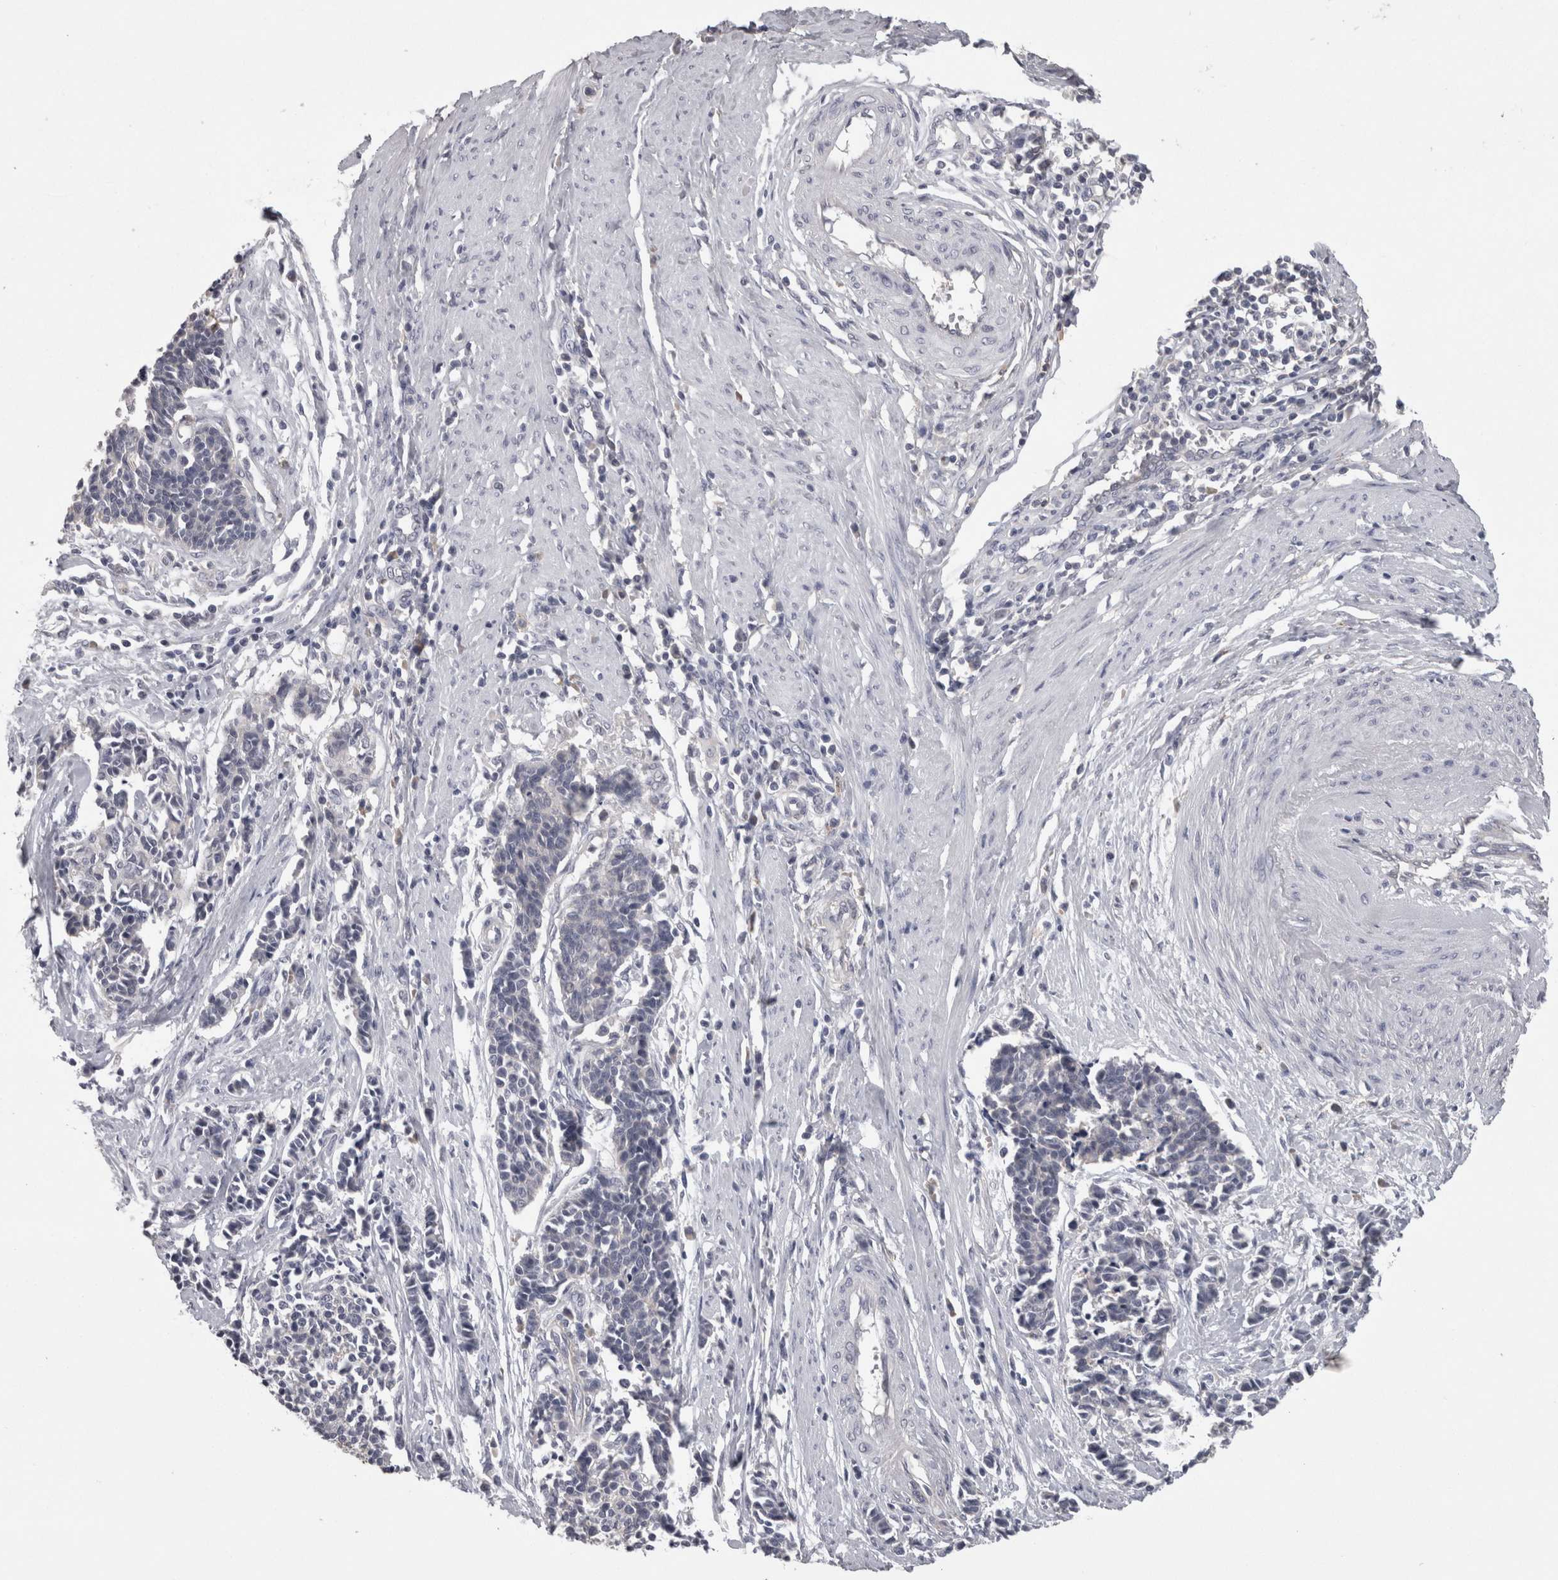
{"staining": {"intensity": "negative", "quantity": "none", "location": "none"}, "tissue": "cervical cancer", "cell_type": "Tumor cells", "image_type": "cancer", "snomed": [{"axis": "morphology", "description": "Normal tissue, NOS"}, {"axis": "morphology", "description": "Squamous cell carcinoma, NOS"}, {"axis": "topography", "description": "Cervix"}], "caption": "Image shows no protein positivity in tumor cells of cervical cancer (squamous cell carcinoma) tissue. The staining was performed using DAB to visualize the protein expression in brown, while the nuclei were stained in blue with hematoxylin (Magnification: 20x).", "gene": "PON3", "patient": {"sex": "female", "age": 35}}